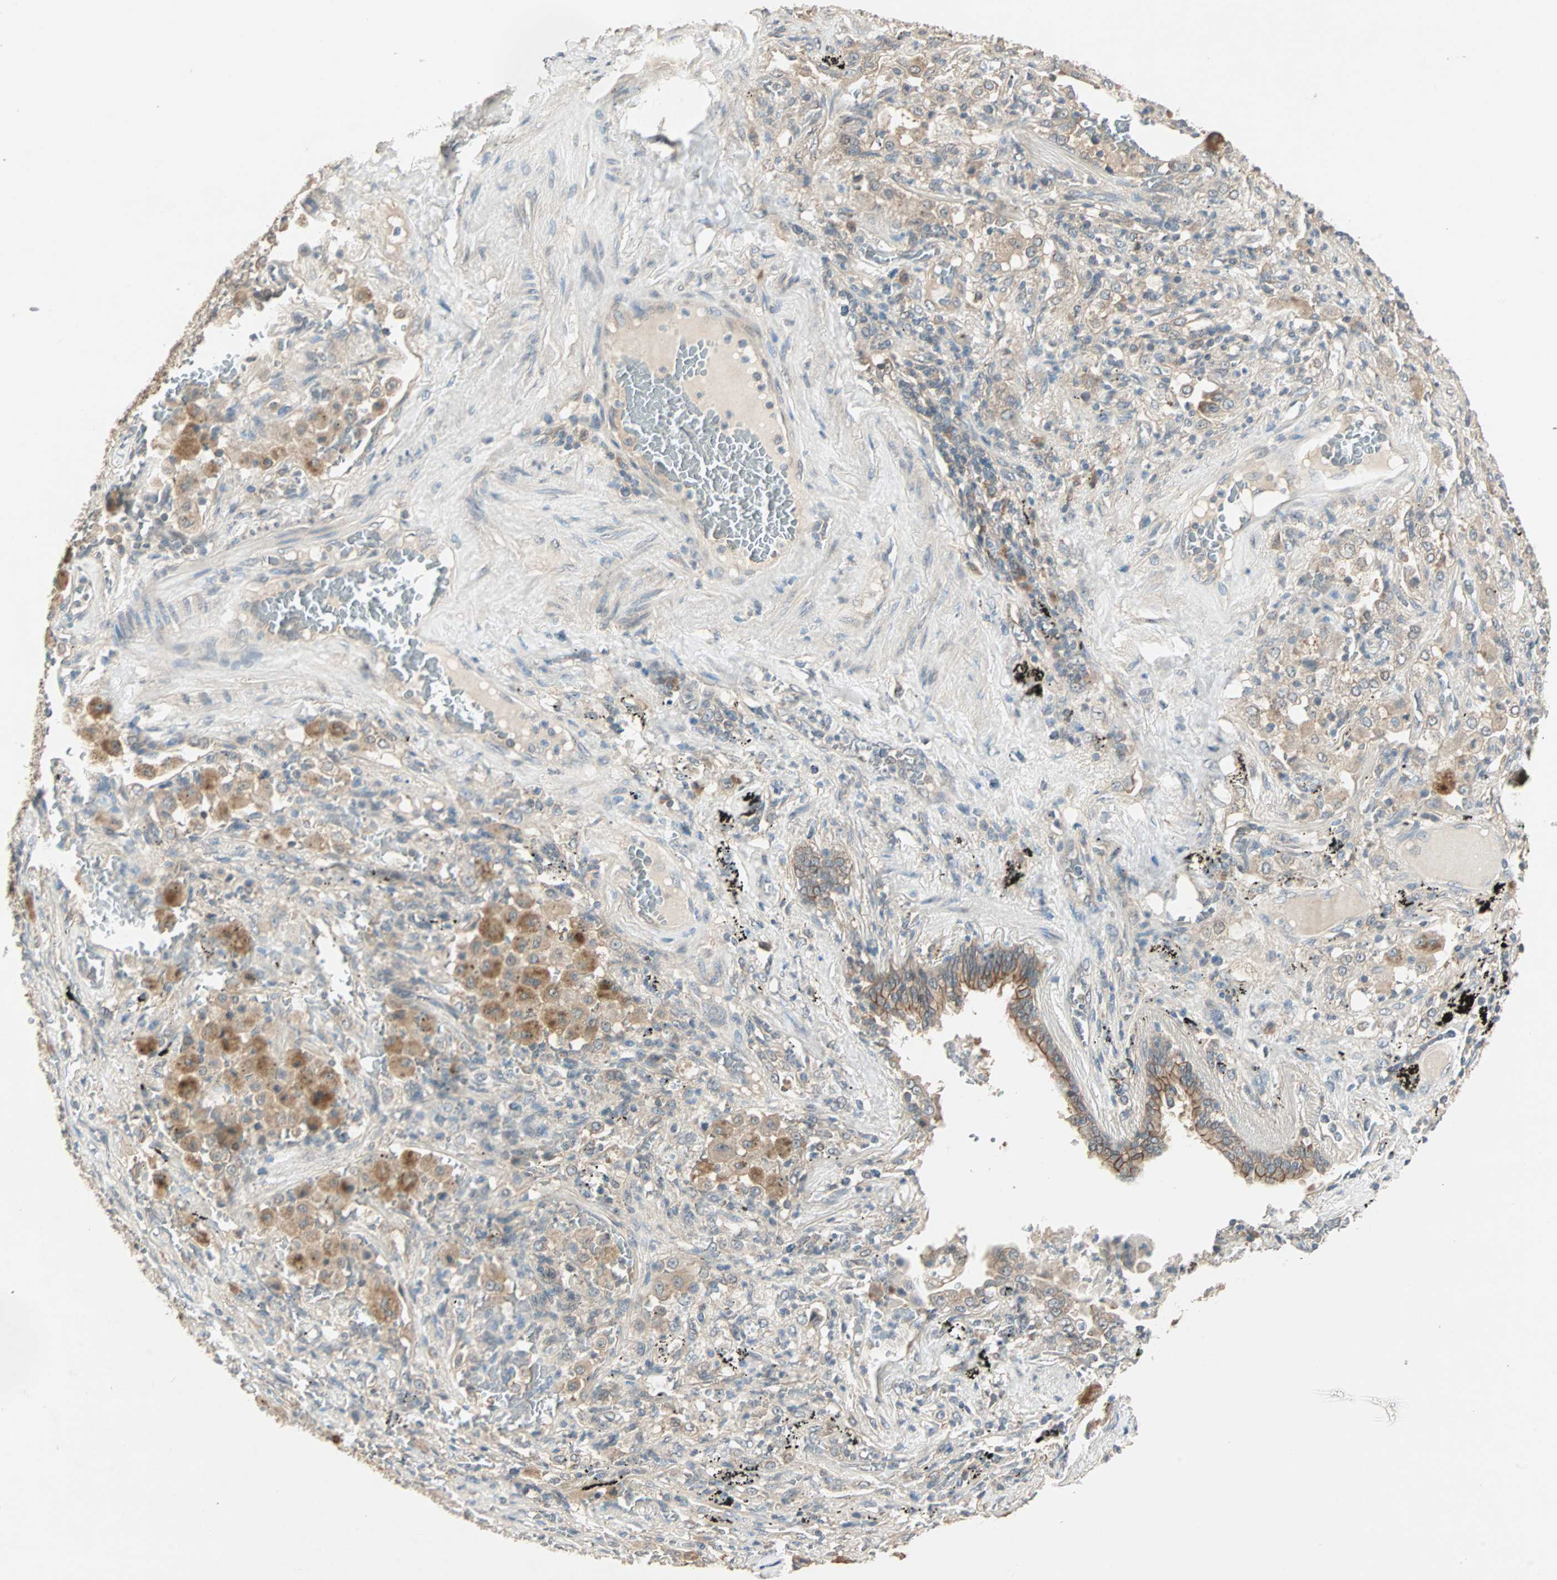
{"staining": {"intensity": "moderate", "quantity": ">75%", "location": "cytoplasmic/membranous"}, "tissue": "lung cancer", "cell_type": "Tumor cells", "image_type": "cancer", "snomed": [{"axis": "morphology", "description": "Squamous cell carcinoma, NOS"}, {"axis": "topography", "description": "Lung"}], "caption": "High-power microscopy captured an immunohistochemistry (IHC) histopathology image of squamous cell carcinoma (lung), revealing moderate cytoplasmic/membranous positivity in about >75% of tumor cells.", "gene": "TTF2", "patient": {"sex": "male", "age": 57}}